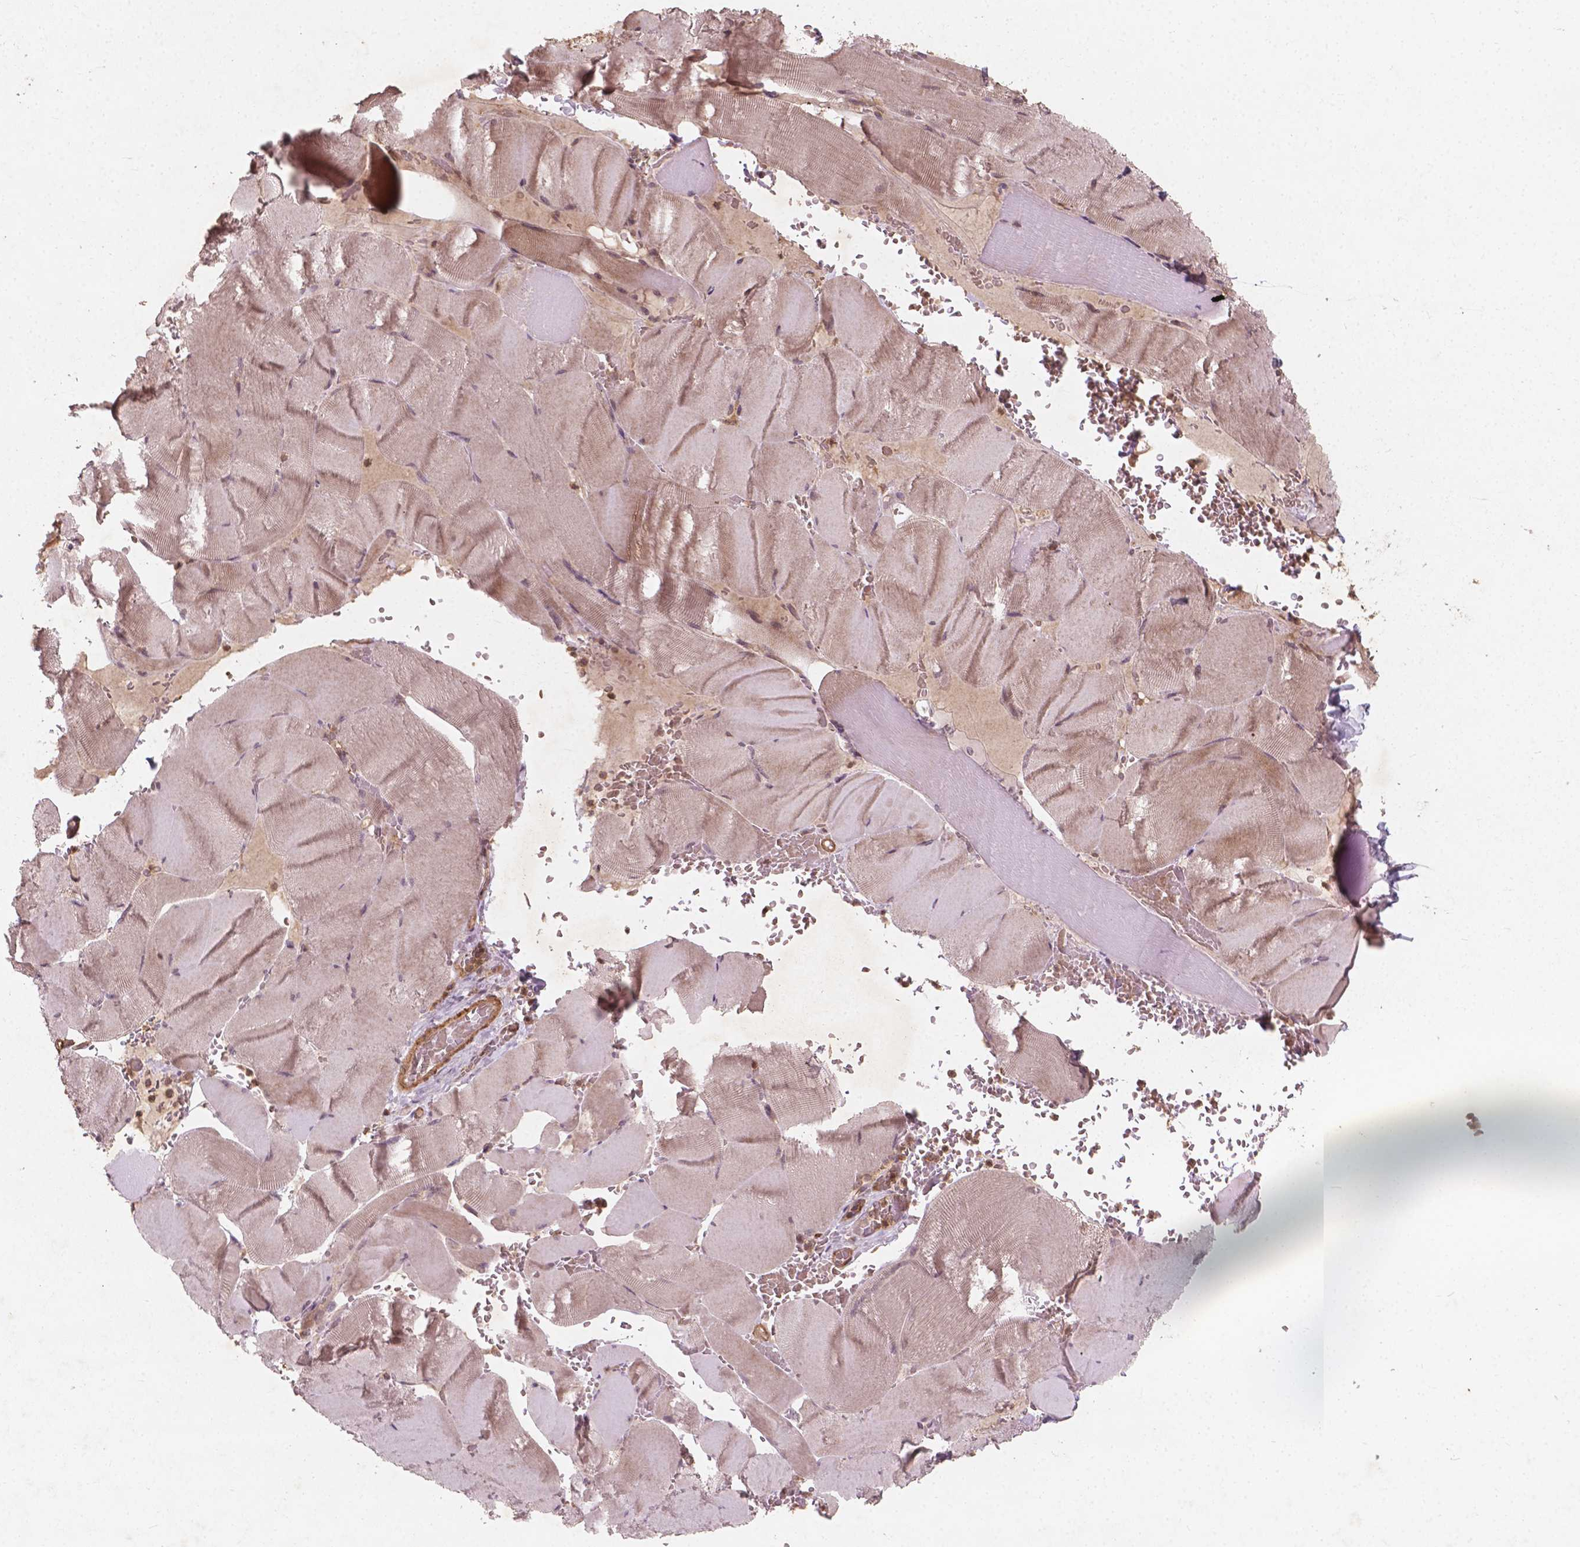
{"staining": {"intensity": "weak", "quantity": "25%-75%", "location": "cytoplasmic/membranous"}, "tissue": "skeletal muscle", "cell_type": "Myocytes", "image_type": "normal", "snomed": [{"axis": "morphology", "description": "Normal tissue, NOS"}, {"axis": "topography", "description": "Skeletal muscle"}], "caption": "Immunohistochemical staining of benign skeletal muscle reveals weak cytoplasmic/membranous protein staining in about 25%-75% of myocytes.", "gene": "CYFIP1", "patient": {"sex": "male", "age": 56}}